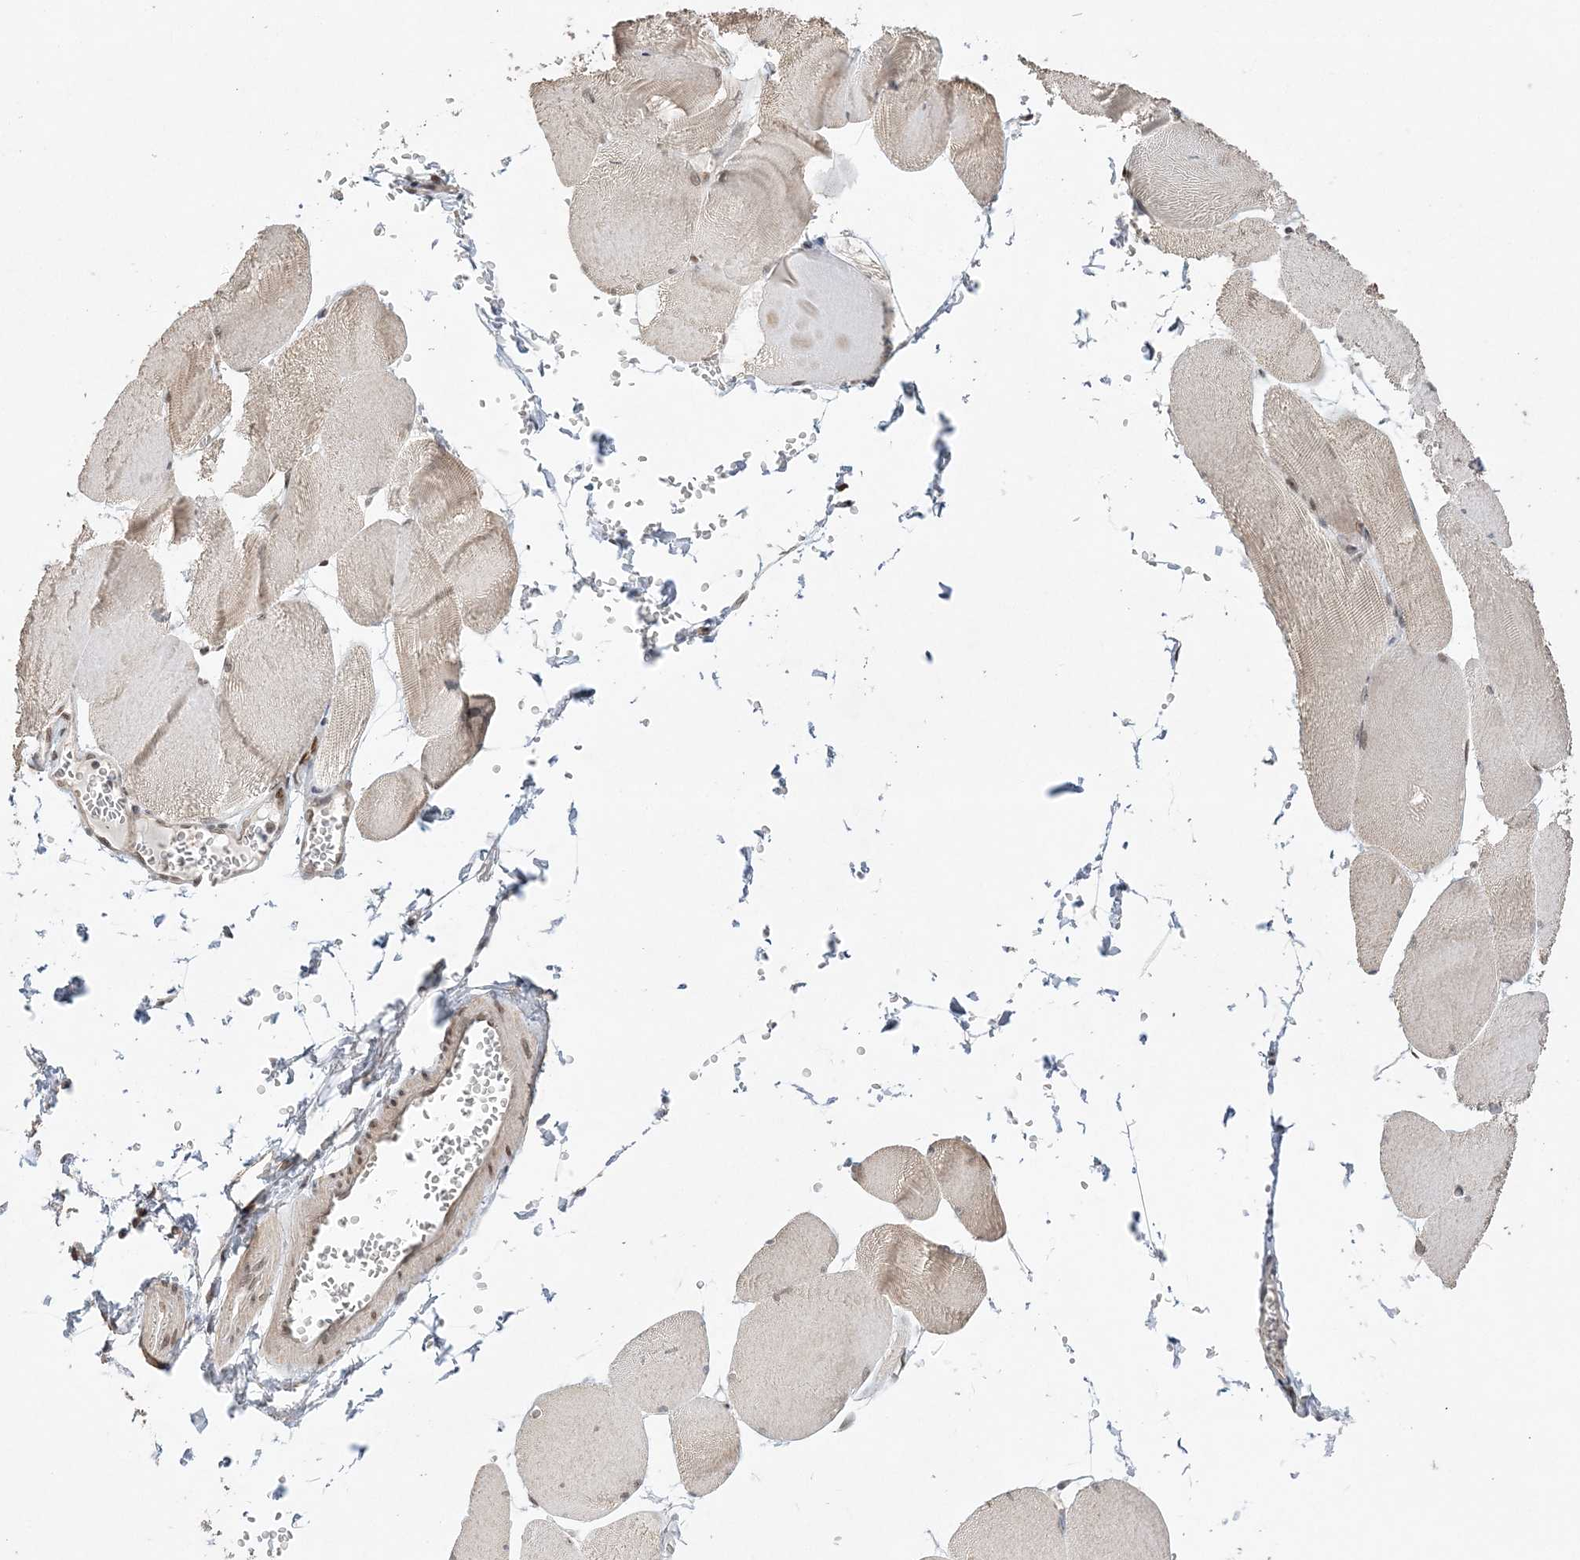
{"staining": {"intensity": "weak", "quantity": "<25%", "location": "cytoplasmic/membranous"}, "tissue": "skeletal muscle", "cell_type": "Myocytes", "image_type": "normal", "snomed": [{"axis": "morphology", "description": "Normal tissue, NOS"}, {"axis": "morphology", "description": "Basal cell carcinoma"}, {"axis": "topography", "description": "Skeletal muscle"}], "caption": "High power microscopy micrograph of an immunohistochemistry micrograph of unremarkable skeletal muscle, revealing no significant positivity in myocytes. (Stains: DAB (3,3'-diaminobenzidine) immunohistochemistry (IHC) with hematoxylin counter stain, Microscopy: brightfield microscopy at high magnification).", "gene": "WAC", "patient": {"sex": "female", "age": 64}}